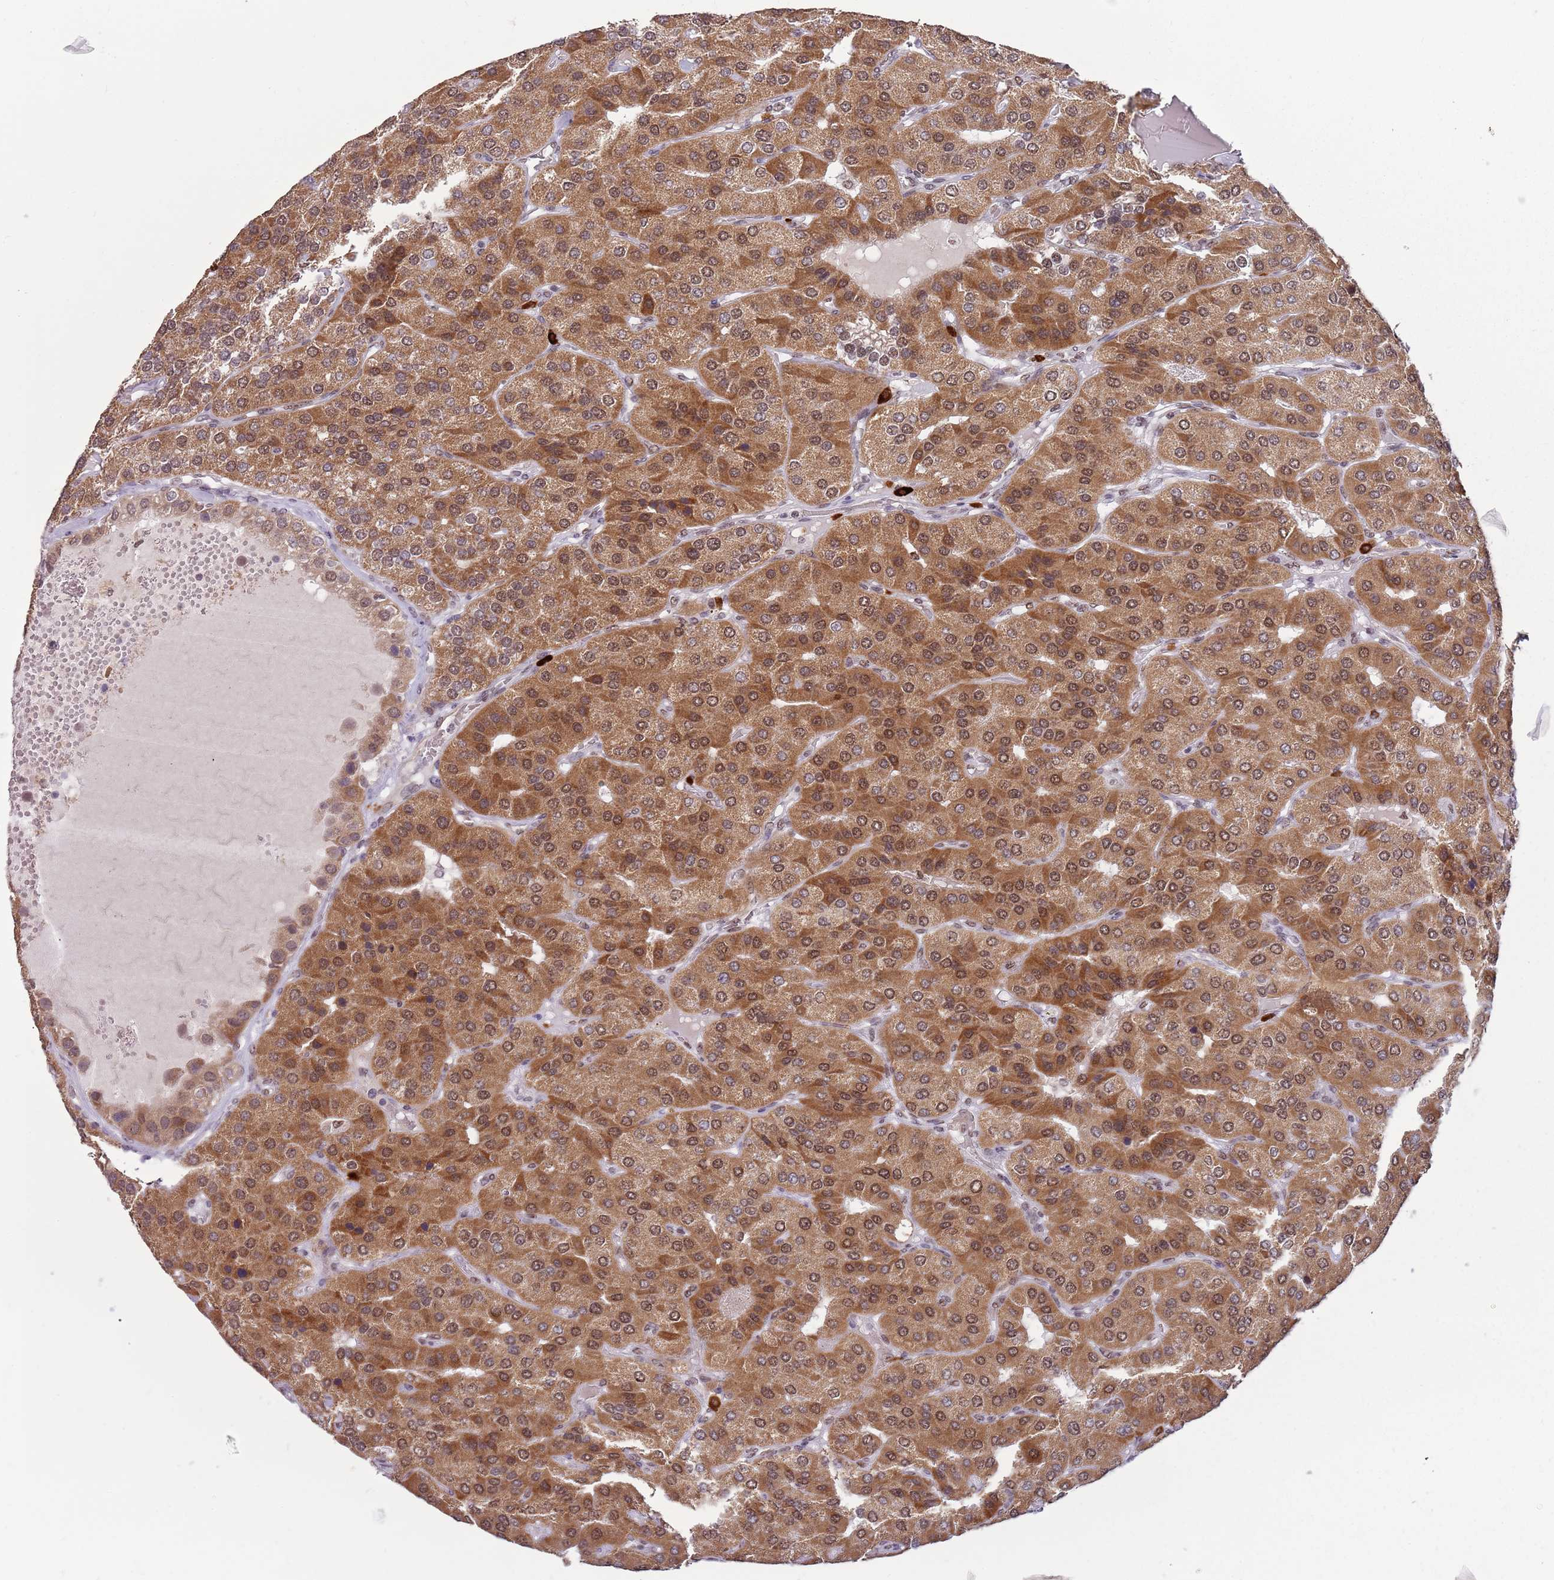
{"staining": {"intensity": "moderate", "quantity": ">75%", "location": "cytoplasmic/membranous,nuclear"}, "tissue": "parathyroid gland", "cell_type": "Glandular cells", "image_type": "normal", "snomed": [{"axis": "morphology", "description": "Normal tissue, NOS"}, {"axis": "morphology", "description": "Adenoma, NOS"}, {"axis": "topography", "description": "Parathyroid gland"}], "caption": "High-power microscopy captured an immunohistochemistry micrograph of normal parathyroid gland, revealing moderate cytoplasmic/membranous,nuclear expression in approximately >75% of glandular cells.", "gene": "FAM120AOS", "patient": {"sex": "female", "age": 86}}